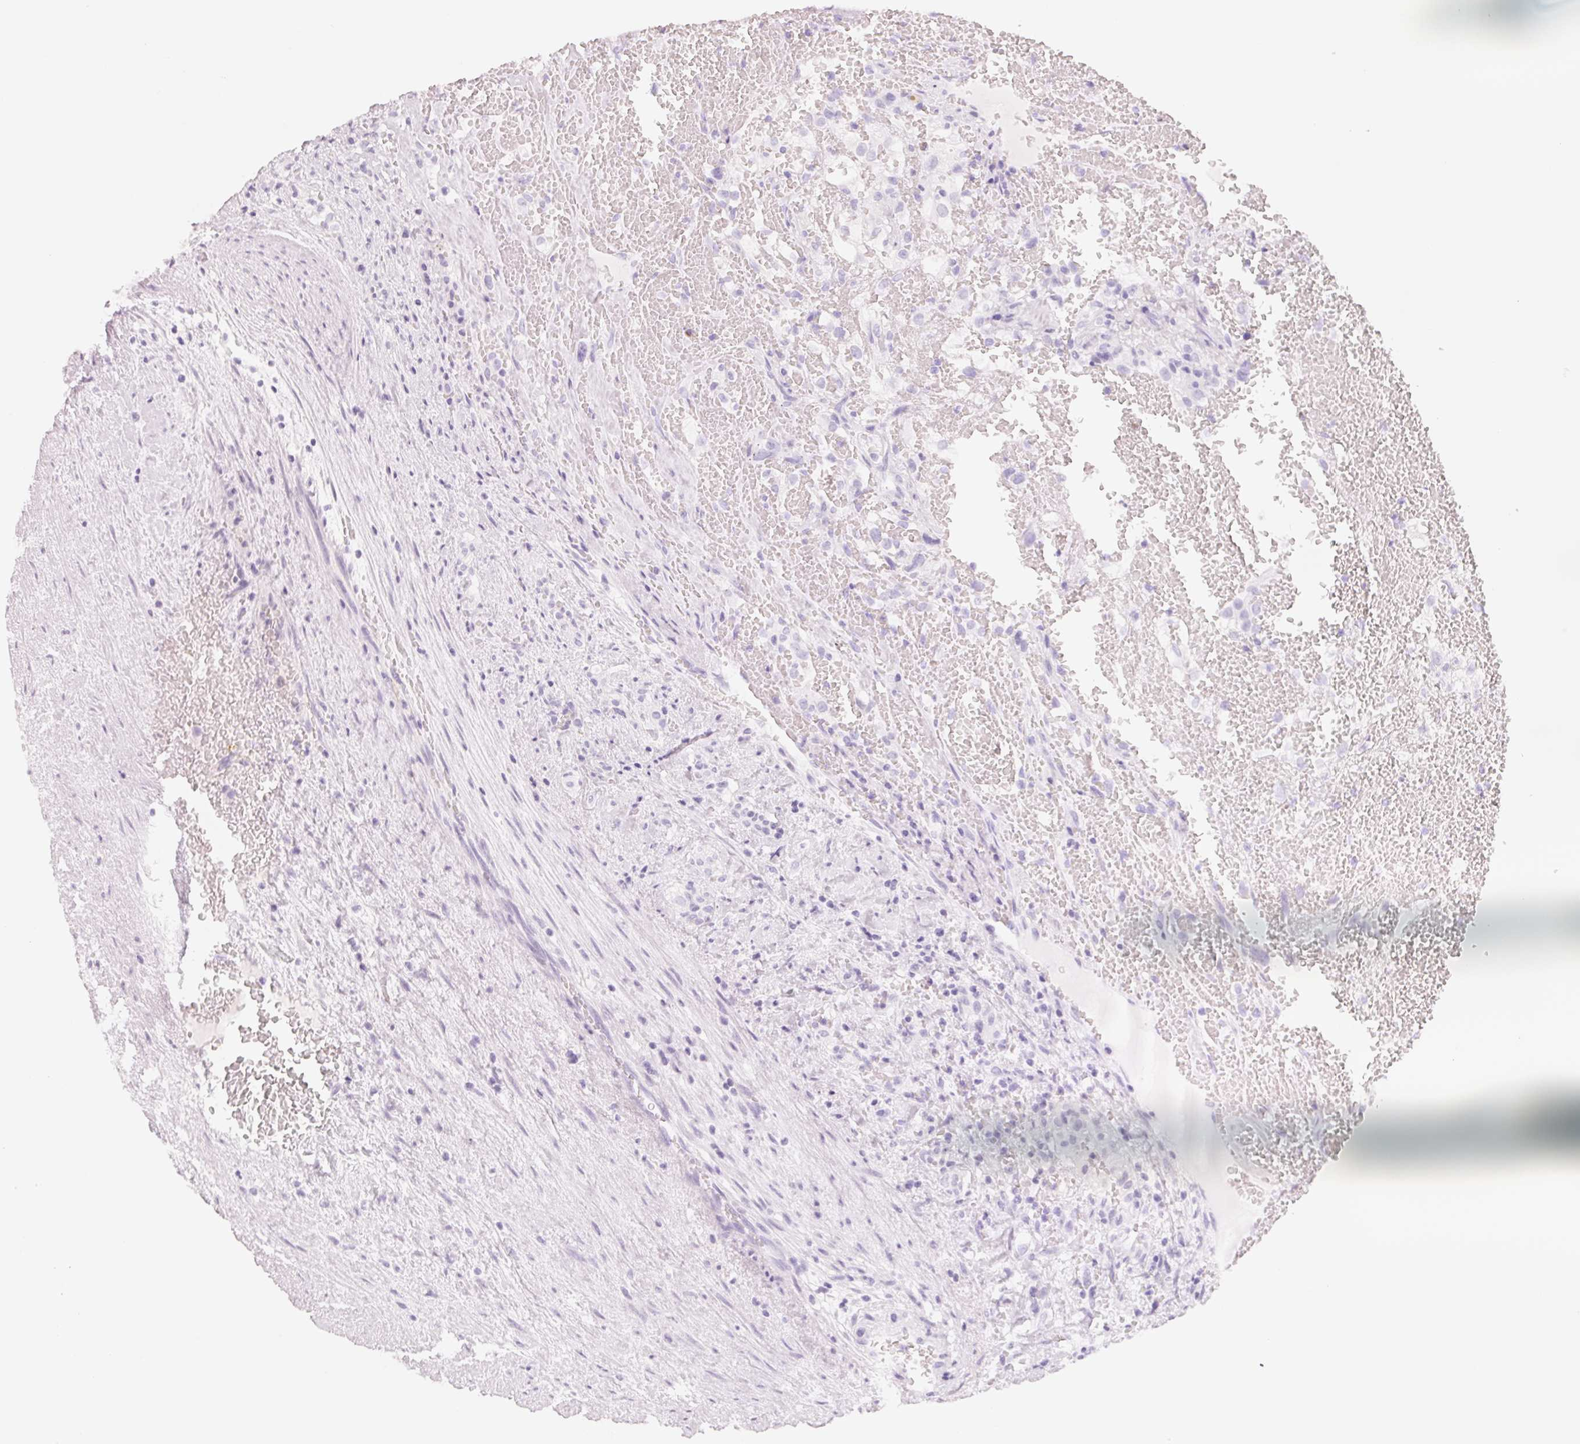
{"staining": {"intensity": "negative", "quantity": "none", "location": "none"}, "tissue": "renal cancer", "cell_type": "Tumor cells", "image_type": "cancer", "snomed": [{"axis": "morphology", "description": "Adenocarcinoma, NOS"}, {"axis": "topography", "description": "Kidney"}], "caption": "Protein analysis of adenocarcinoma (renal) shows no significant staining in tumor cells.", "gene": "ARHGAP22", "patient": {"sex": "female", "age": 74}}